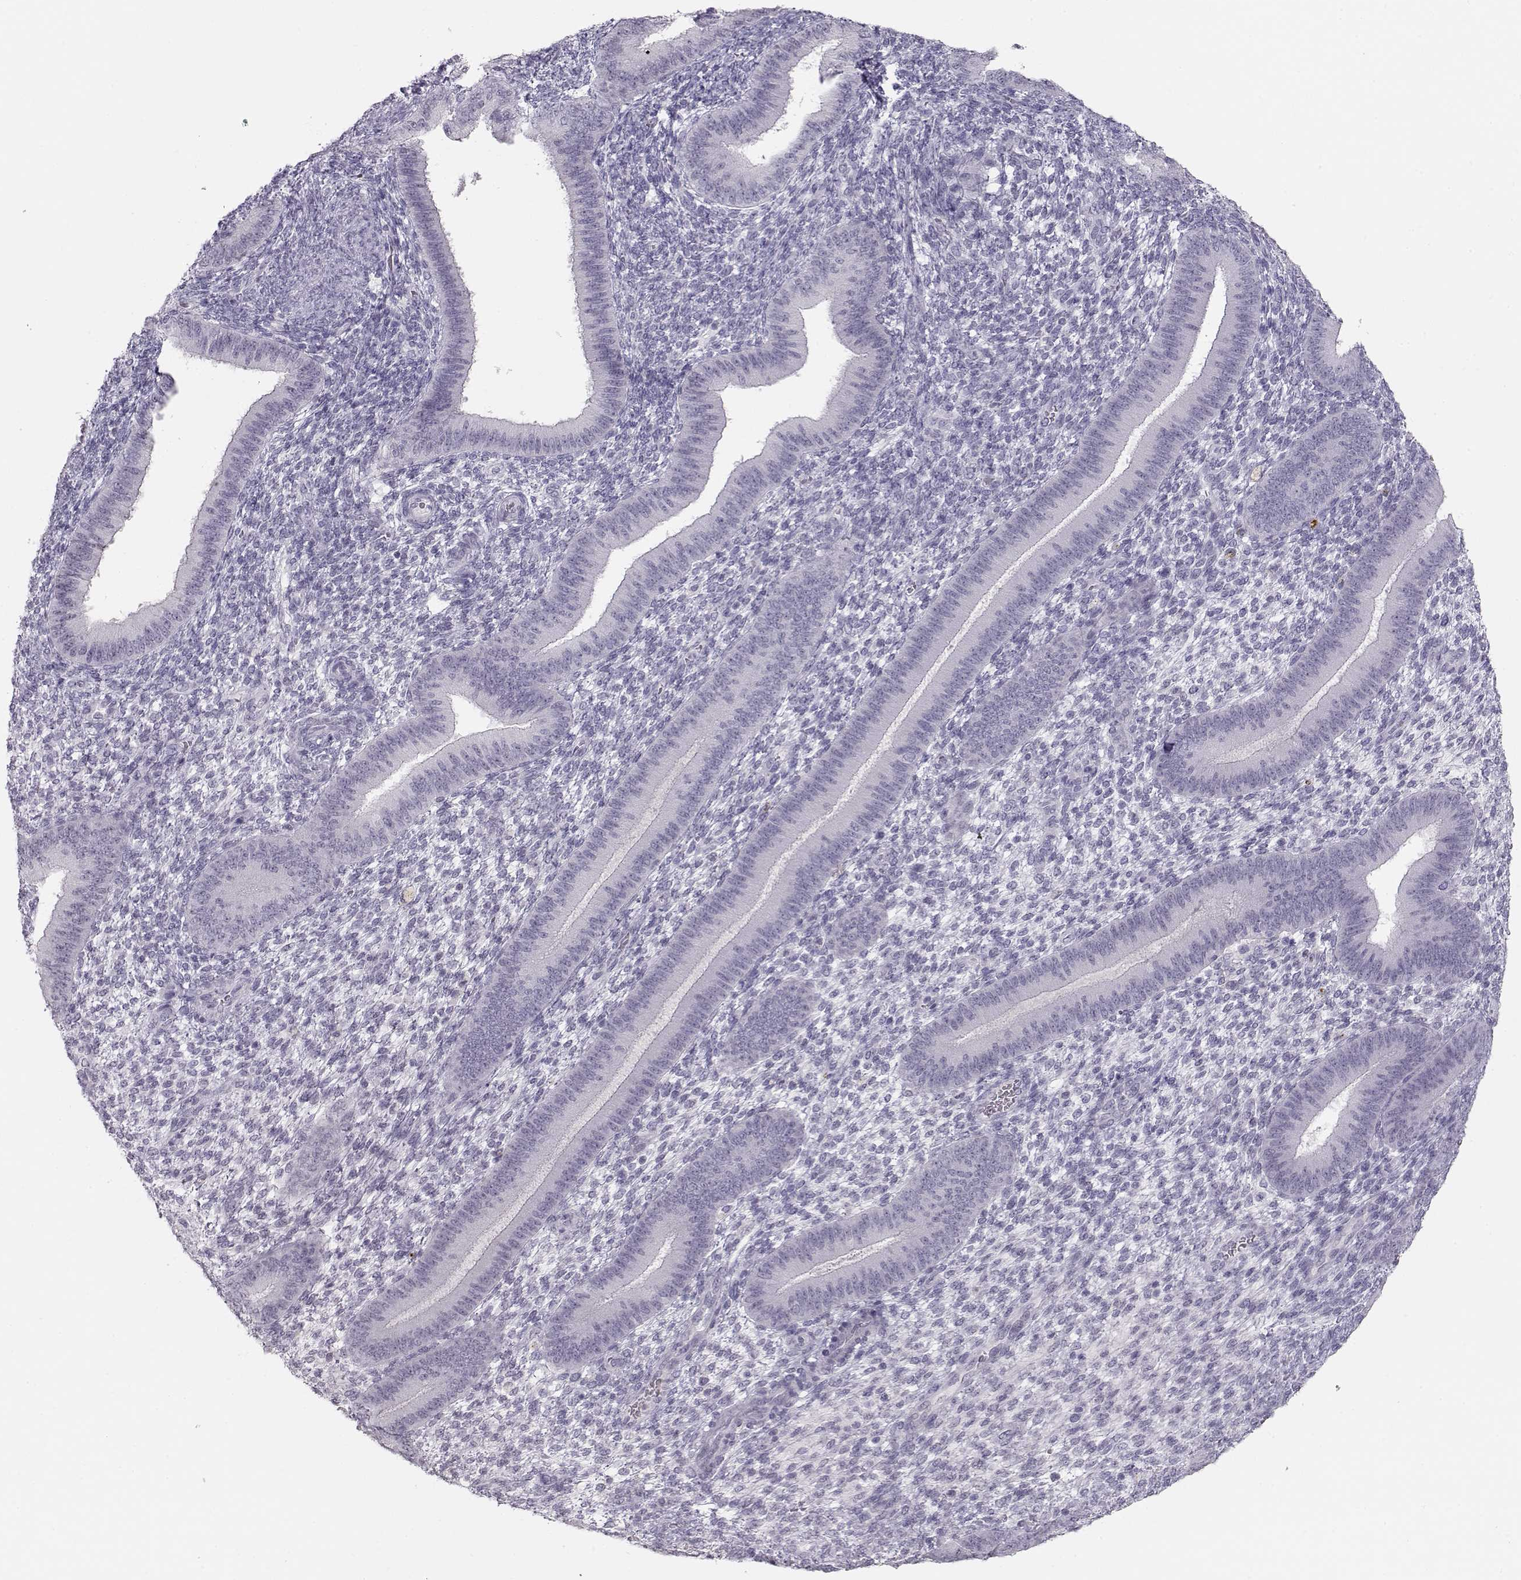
{"staining": {"intensity": "negative", "quantity": "none", "location": "none"}, "tissue": "endometrium", "cell_type": "Cells in endometrial stroma", "image_type": "normal", "snomed": [{"axis": "morphology", "description": "Normal tissue, NOS"}, {"axis": "topography", "description": "Endometrium"}], "caption": "Cells in endometrial stroma are negative for protein expression in unremarkable human endometrium. (Immunohistochemistry, brightfield microscopy, high magnification).", "gene": "IMPG1", "patient": {"sex": "female", "age": 39}}